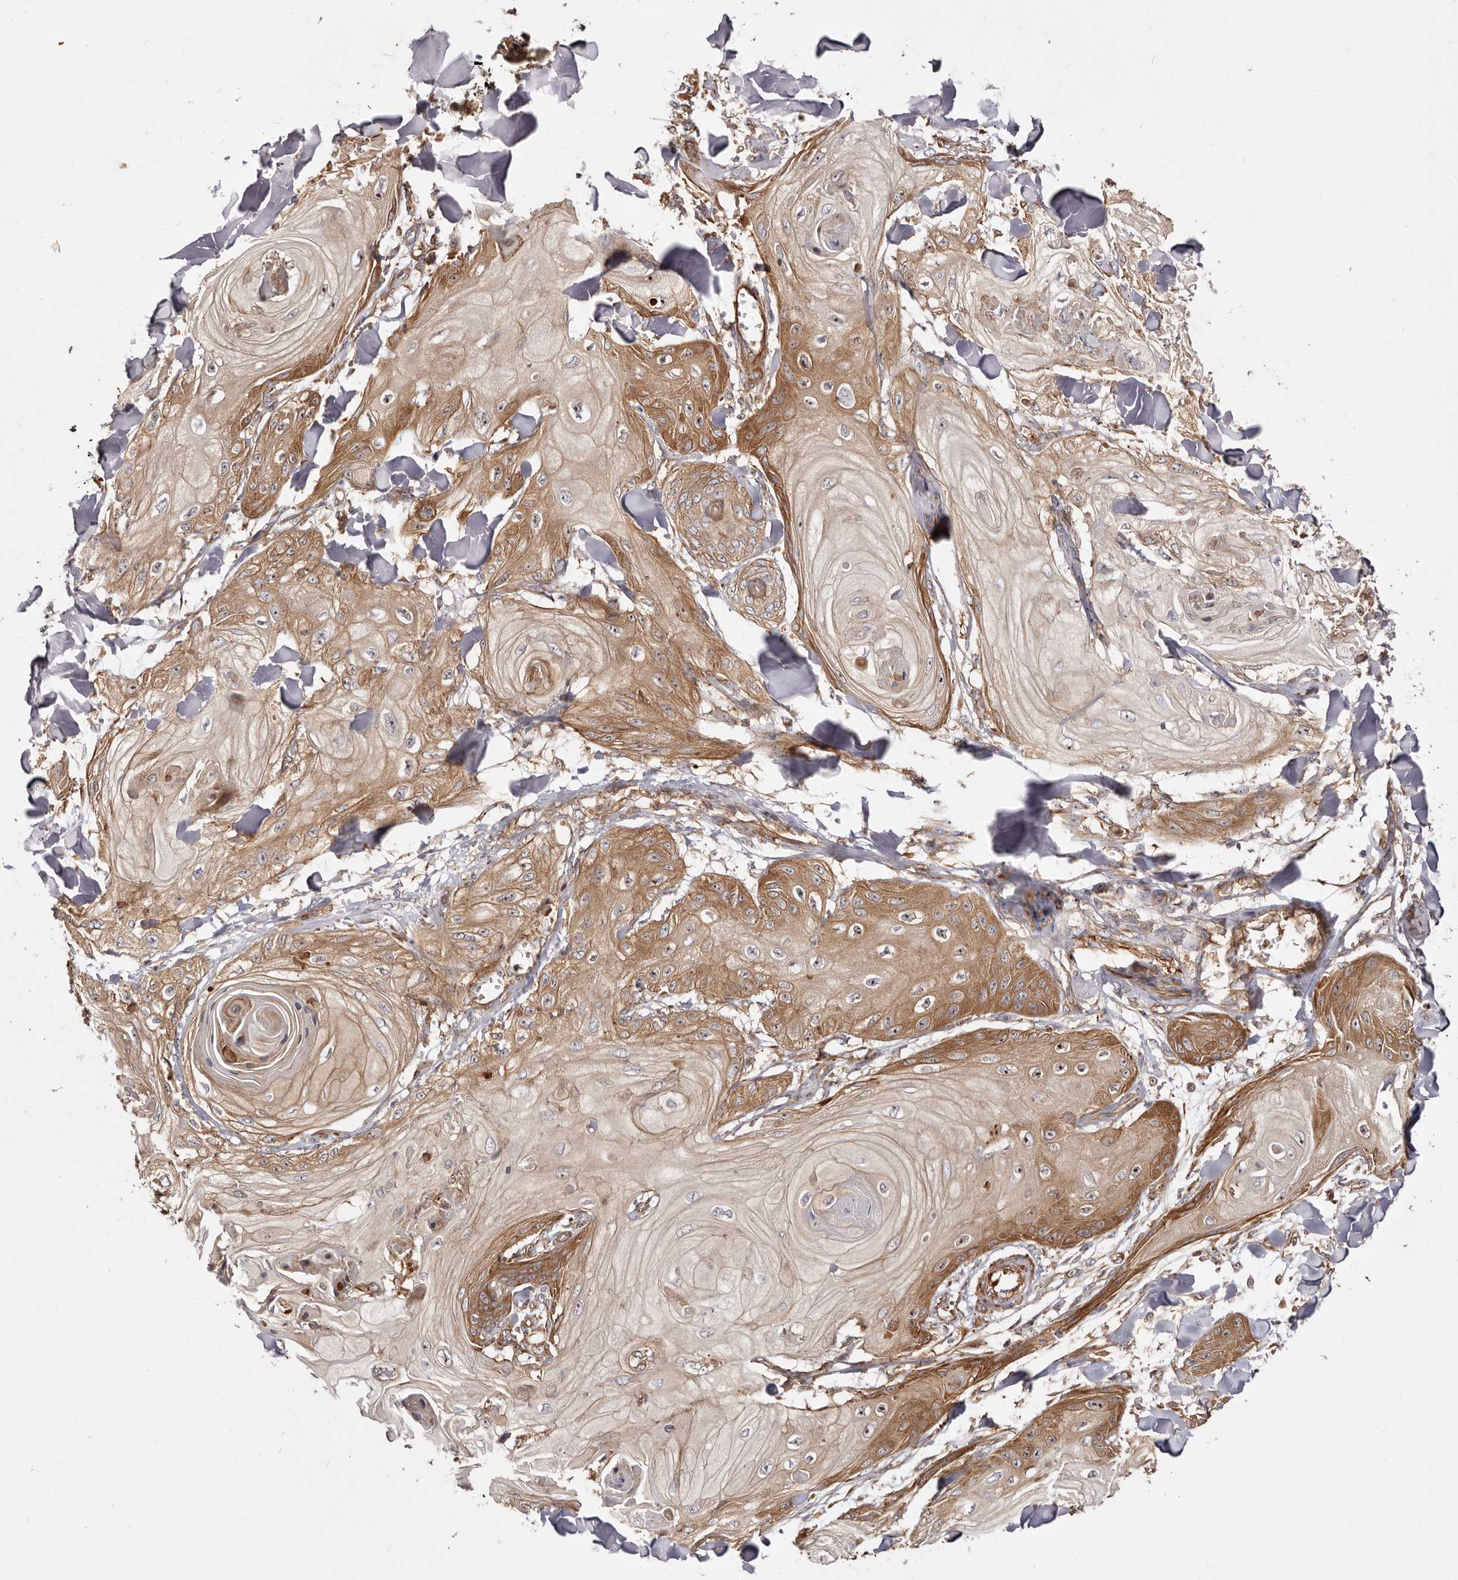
{"staining": {"intensity": "strong", "quantity": "25%-75%", "location": "cytoplasmic/membranous,nuclear"}, "tissue": "skin cancer", "cell_type": "Tumor cells", "image_type": "cancer", "snomed": [{"axis": "morphology", "description": "Squamous cell carcinoma, NOS"}, {"axis": "topography", "description": "Skin"}], "caption": "About 25%-75% of tumor cells in human skin cancer (squamous cell carcinoma) show strong cytoplasmic/membranous and nuclear protein staining as visualized by brown immunohistochemical staining.", "gene": "RPS6", "patient": {"sex": "male", "age": 74}}